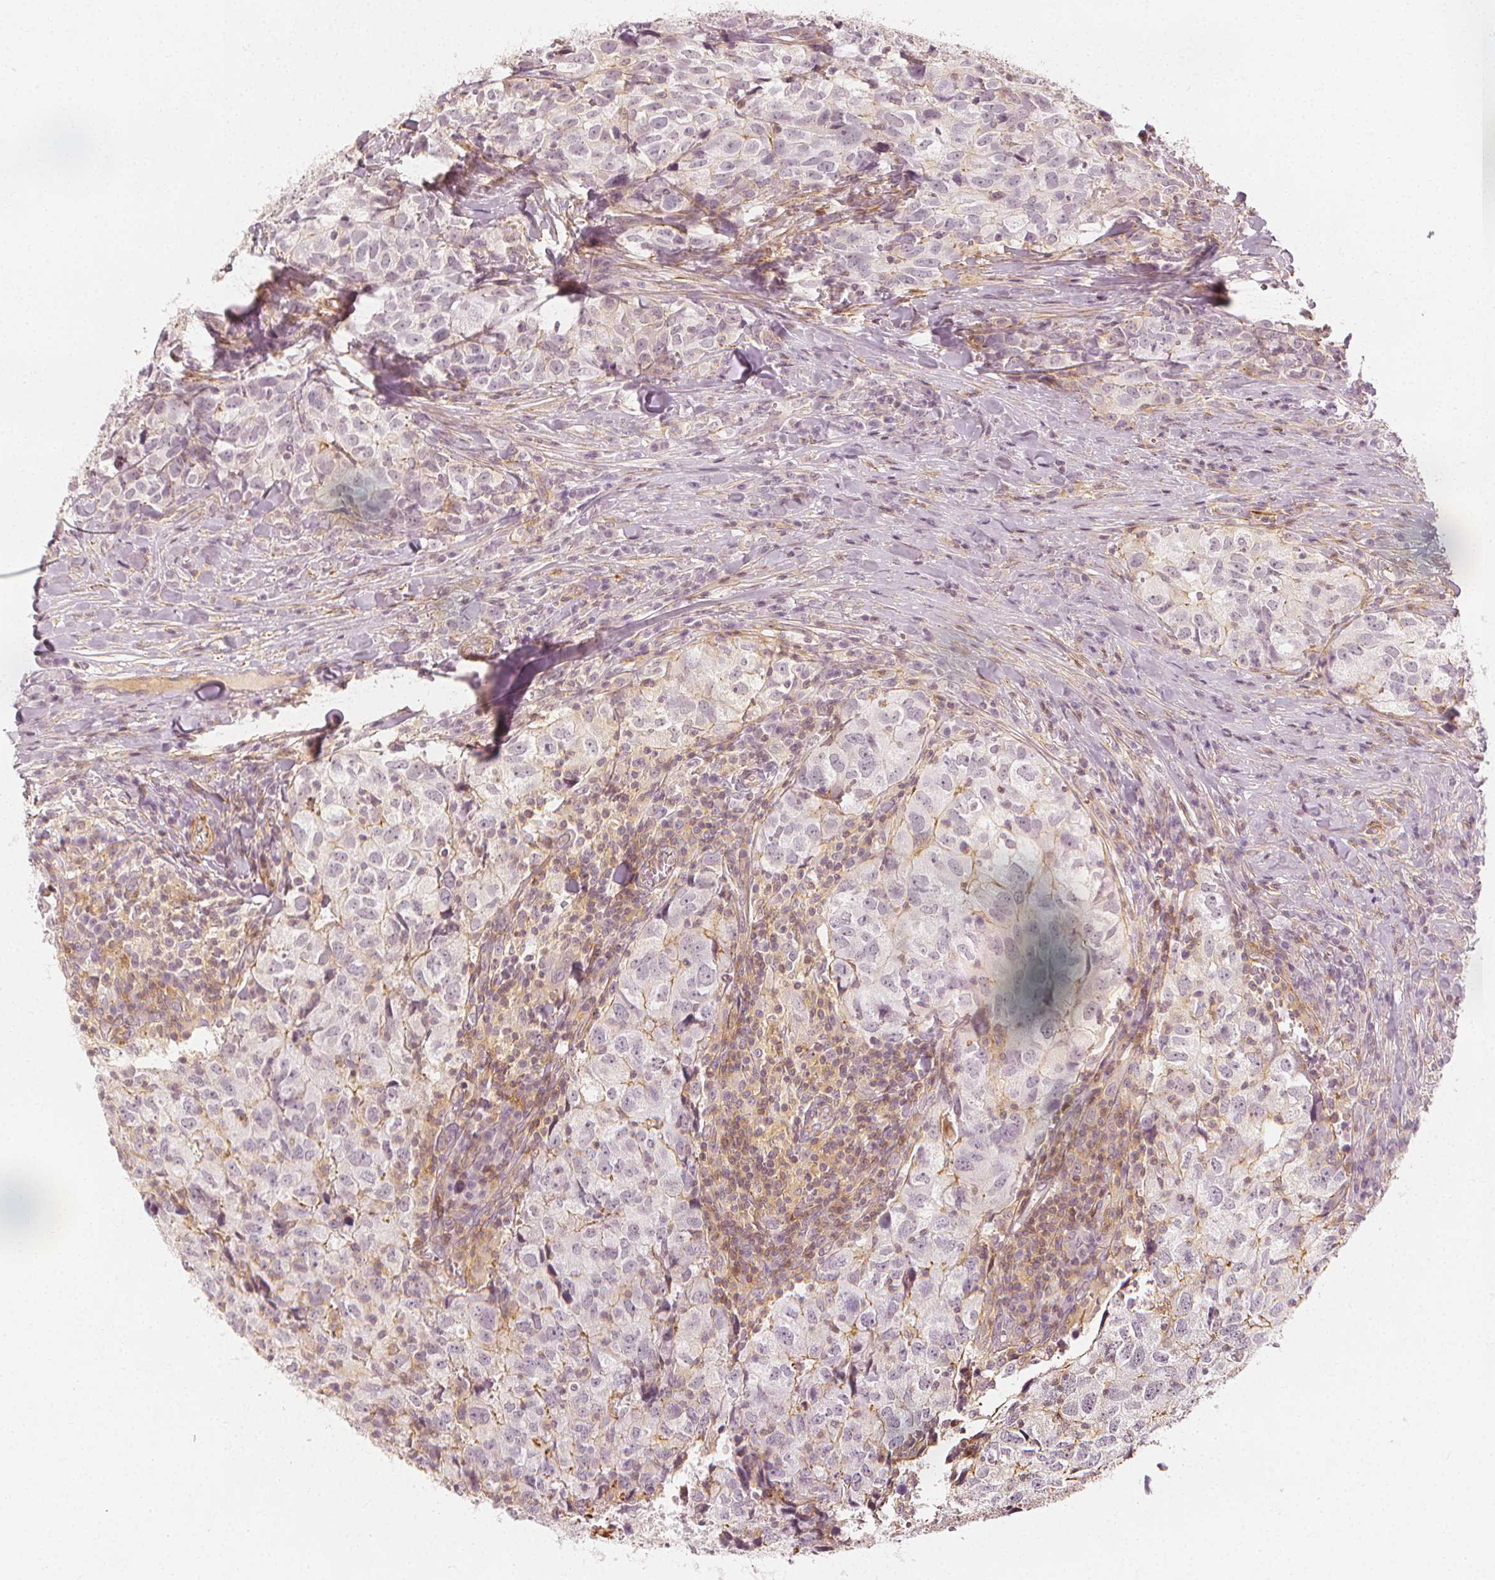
{"staining": {"intensity": "moderate", "quantity": "<25%", "location": "cytoplasmic/membranous"}, "tissue": "breast cancer", "cell_type": "Tumor cells", "image_type": "cancer", "snomed": [{"axis": "morphology", "description": "Duct carcinoma"}, {"axis": "topography", "description": "Breast"}], "caption": "IHC of human infiltrating ductal carcinoma (breast) reveals low levels of moderate cytoplasmic/membranous positivity in about <25% of tumor cells.", "gene": "ARHGAP26", "patient": {"sex": "female", "age": 30}}